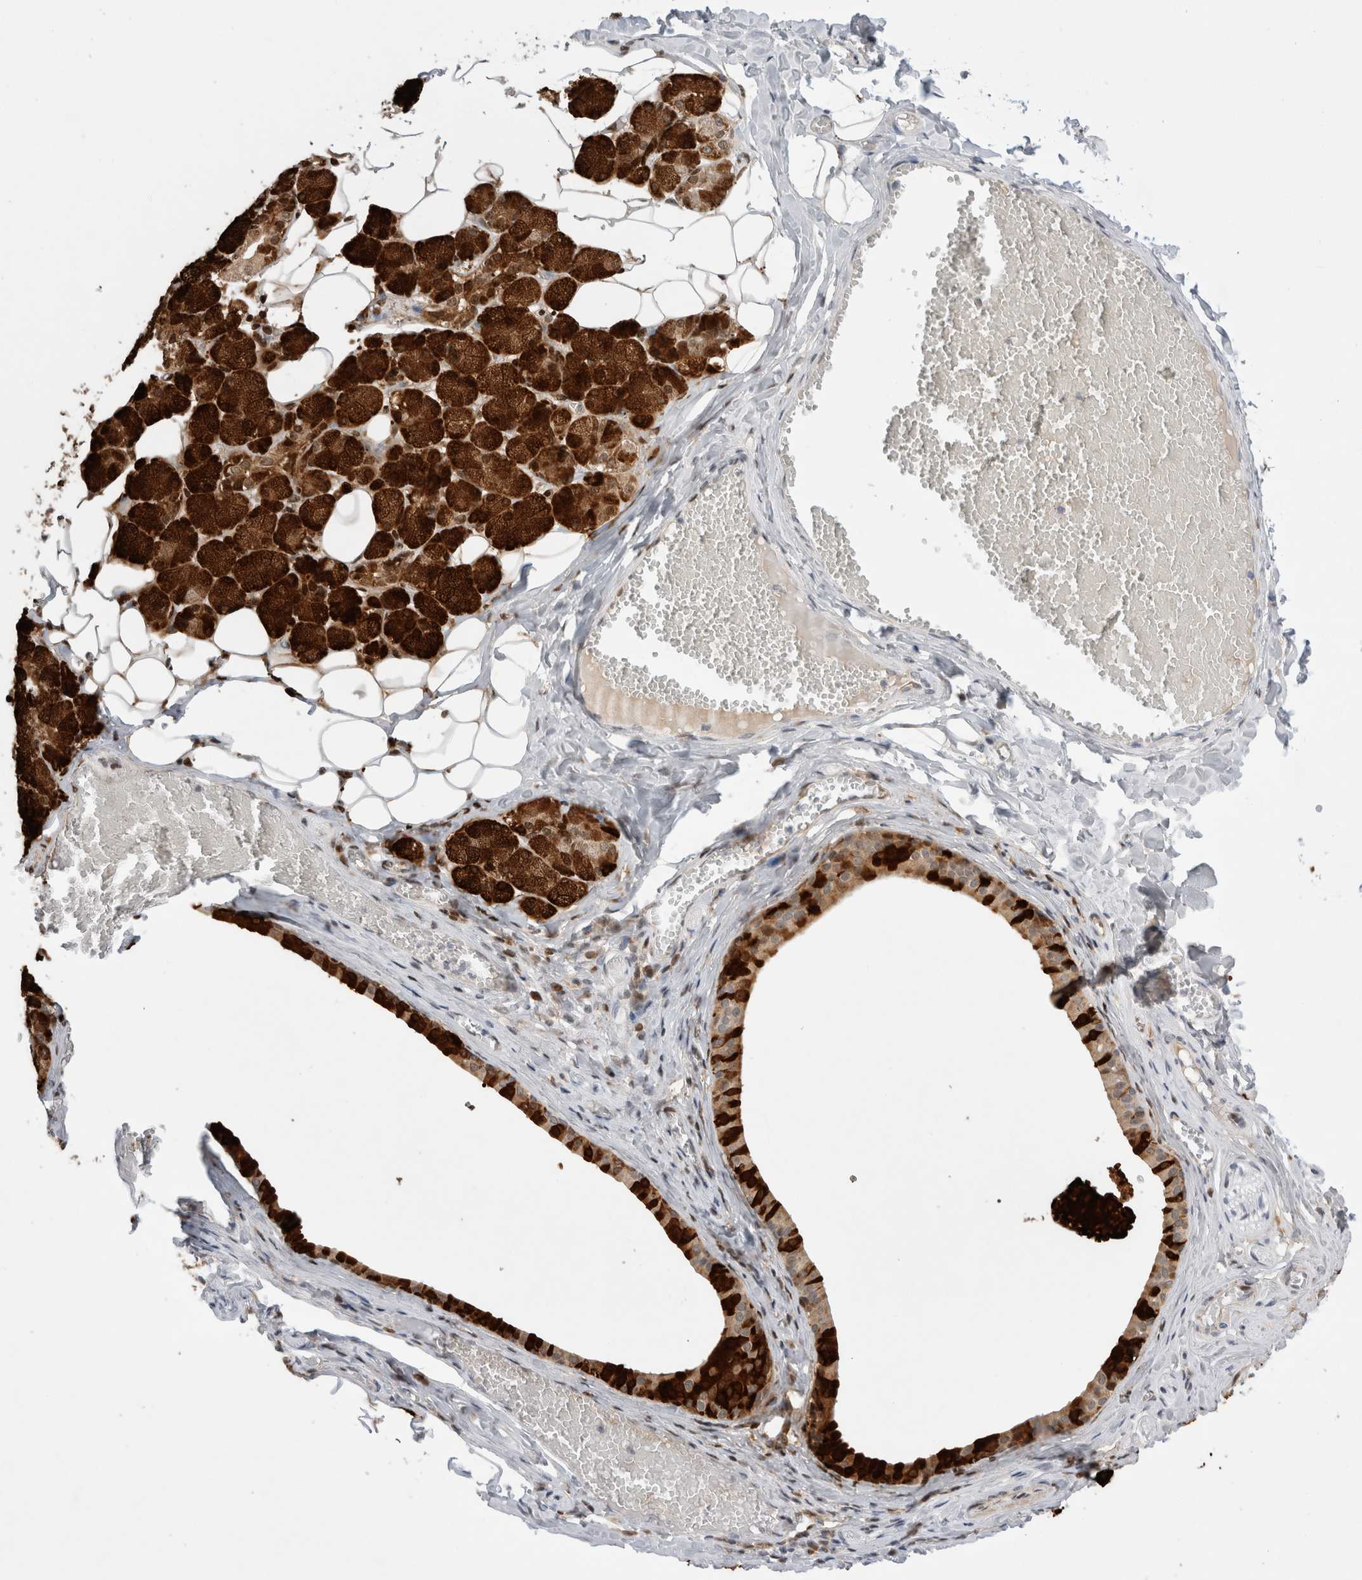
{"staining": {"intensity": "strong", "quantity": "25%-75%", "location": "cytoplasmic/membranous"}, "tissue": "salivary gland", "cell_type": "Glandular cells", "image_type": "normal", "snomed": [{"axis": "morphology", "description": "Normal tissue, NOS"}, {"axis": "topography", "description": "Salivary gland"}], "caption": "Human salivary gland stained for a protein (brown) shows strong cytoplasmic/membranous positive expression in about 25%-75% of glandular cells.", "gene": "WIPF2", "patient": {"sex": "female", "age": 33}}